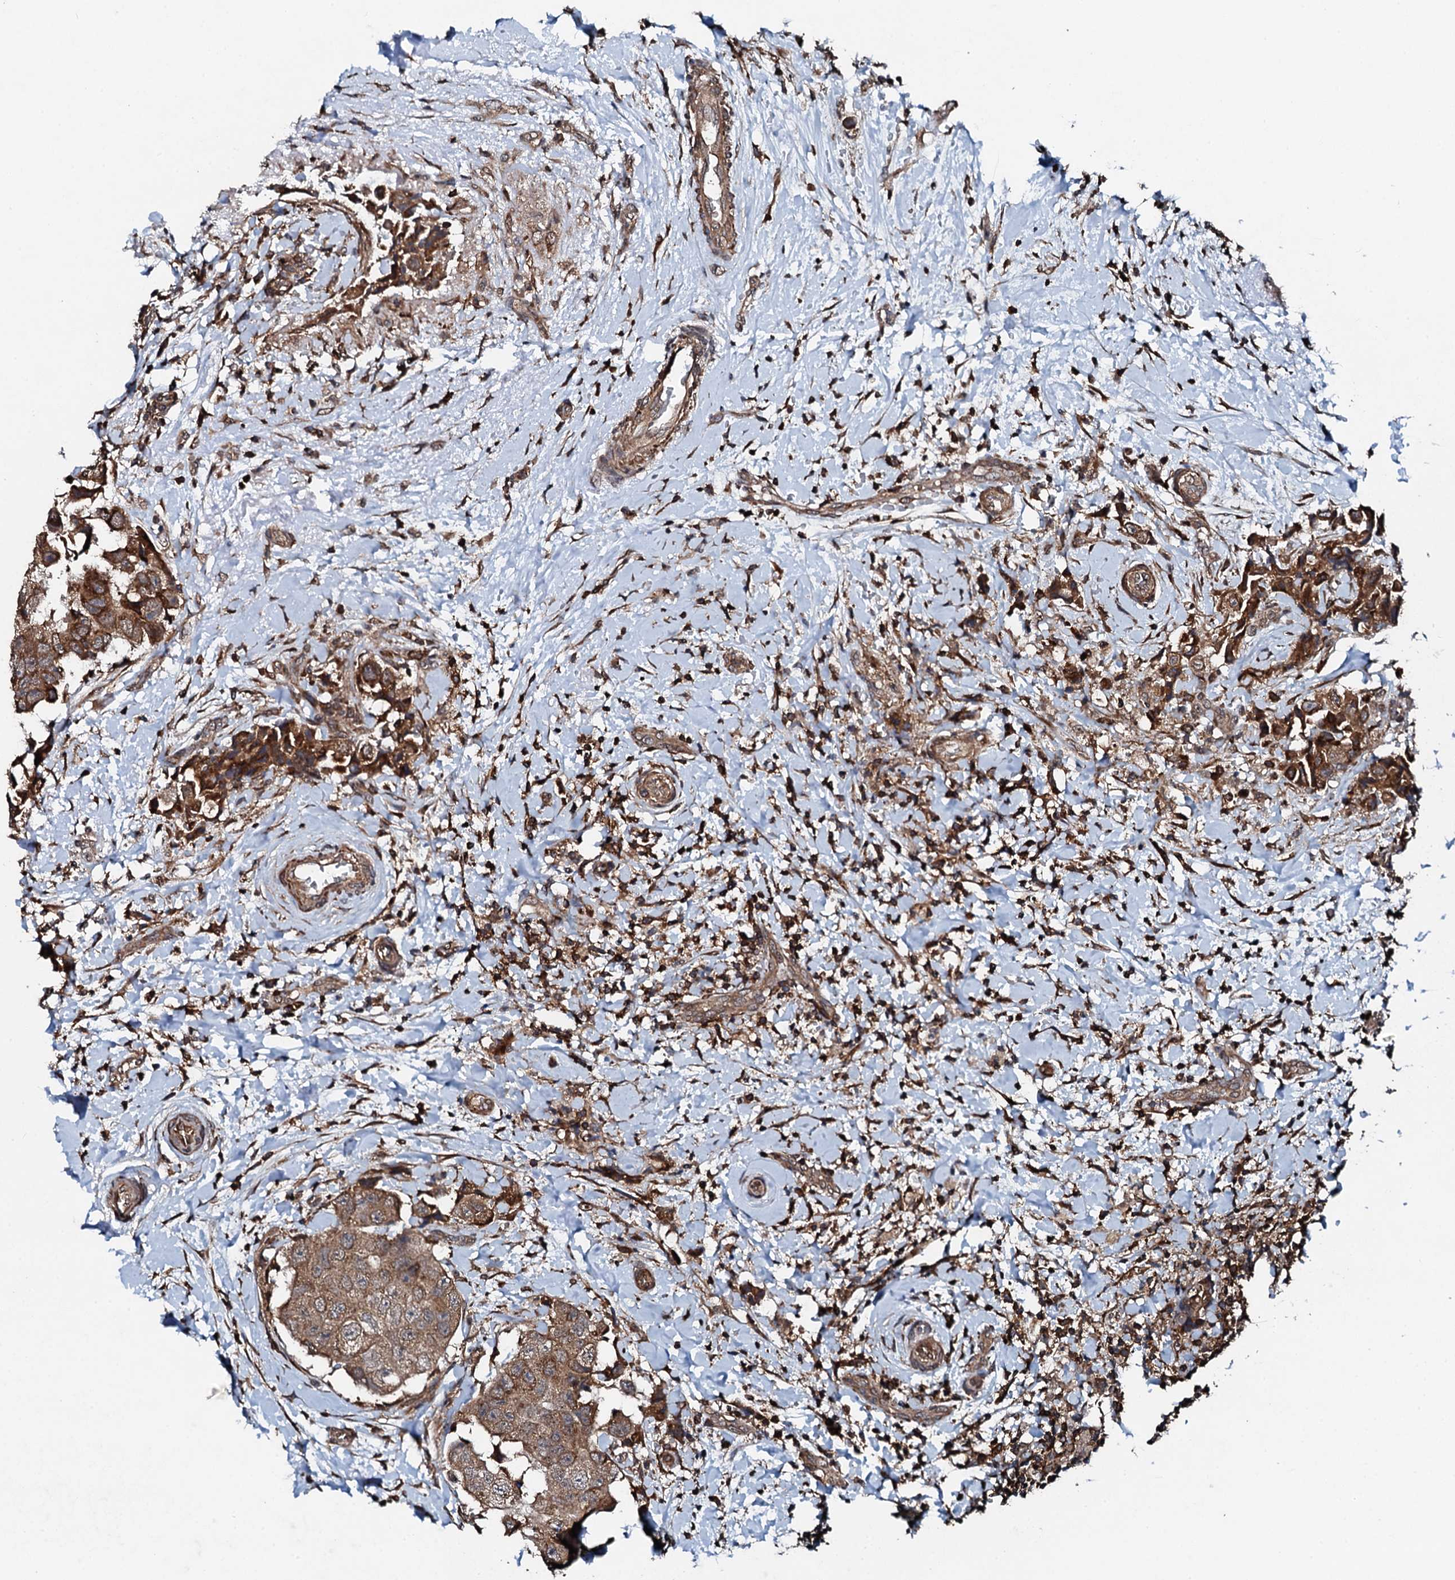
{"staining": {"intensity": "strong", "quantity": ">75%", "location": "cytoplasmic/membranous"}, "tissue": "breast cancer", "cell_type": "Tumor cells", "image_type": "cancer", "snomed": [{"axis": "morphology", "description": "Normal tissue, NOS"}, {"axis": "morphology", "description": "Duct carcinoma"}, {"axis": "topography", "description": "Breast"}], "caption": "Protein analysis of breast cancer tissue demonstrates strong cytoplasmic/membranous staining in about >75% of tumor cells.", "gene": "EDC4", "patient": {"sex": "female", "age": 62}}